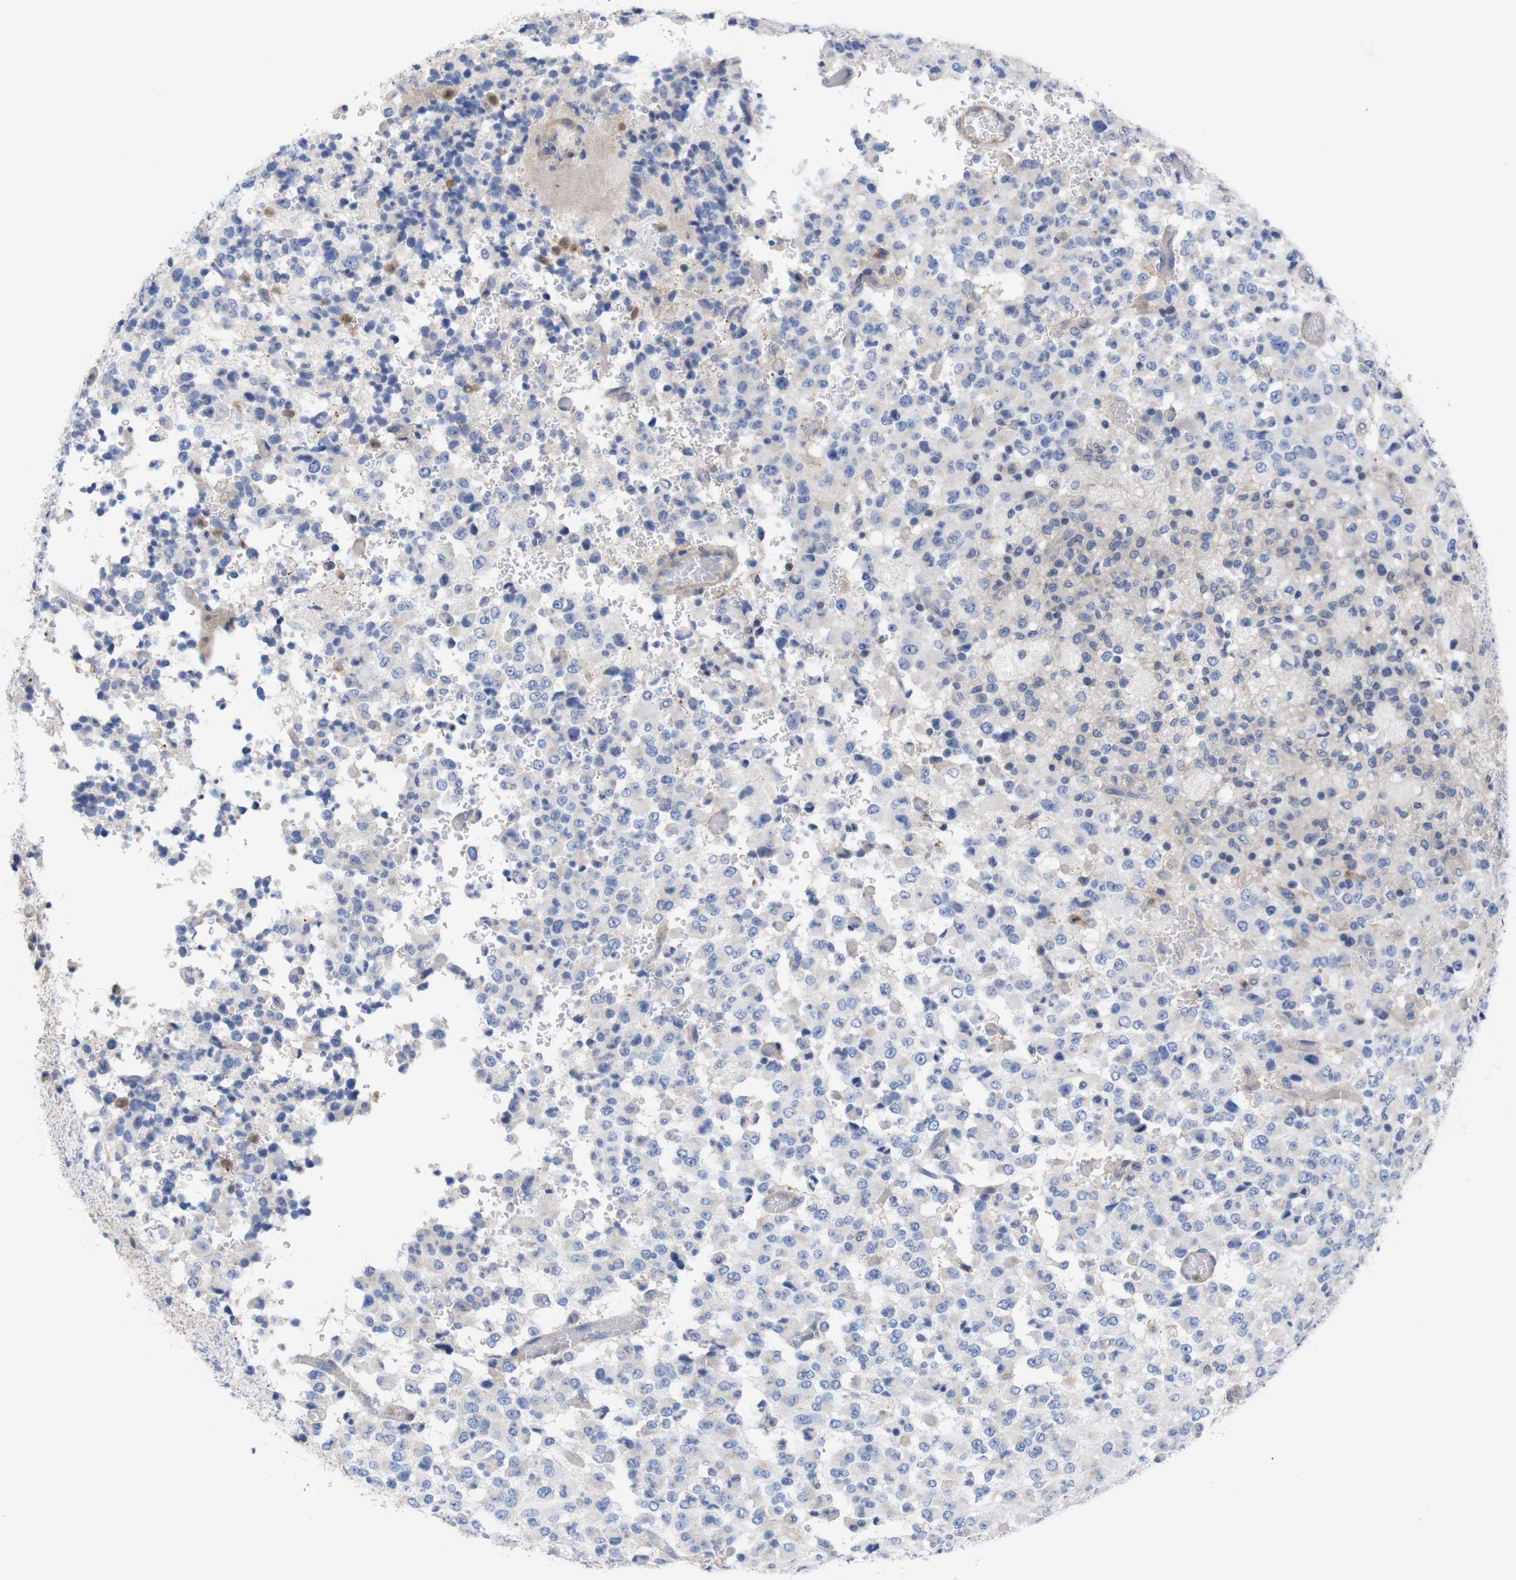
{"staining": {"intensity": "negative", "quantity": "none", "location": "none"}, "tissue": "glioma", "cell_type": "Tumor cells", "image_type": "cancer", "snomed": [{"axis": "morphology", "description": "Glioma, malignant, High grade"}, {"axis": "topography", "description": "pancreas cauda"}], "caption": "IHC of high-grade glioma (malignant) displays no expression in tumor cells.", "gene": "USH1C", "patient": {"sex": "male", "age": 60}}